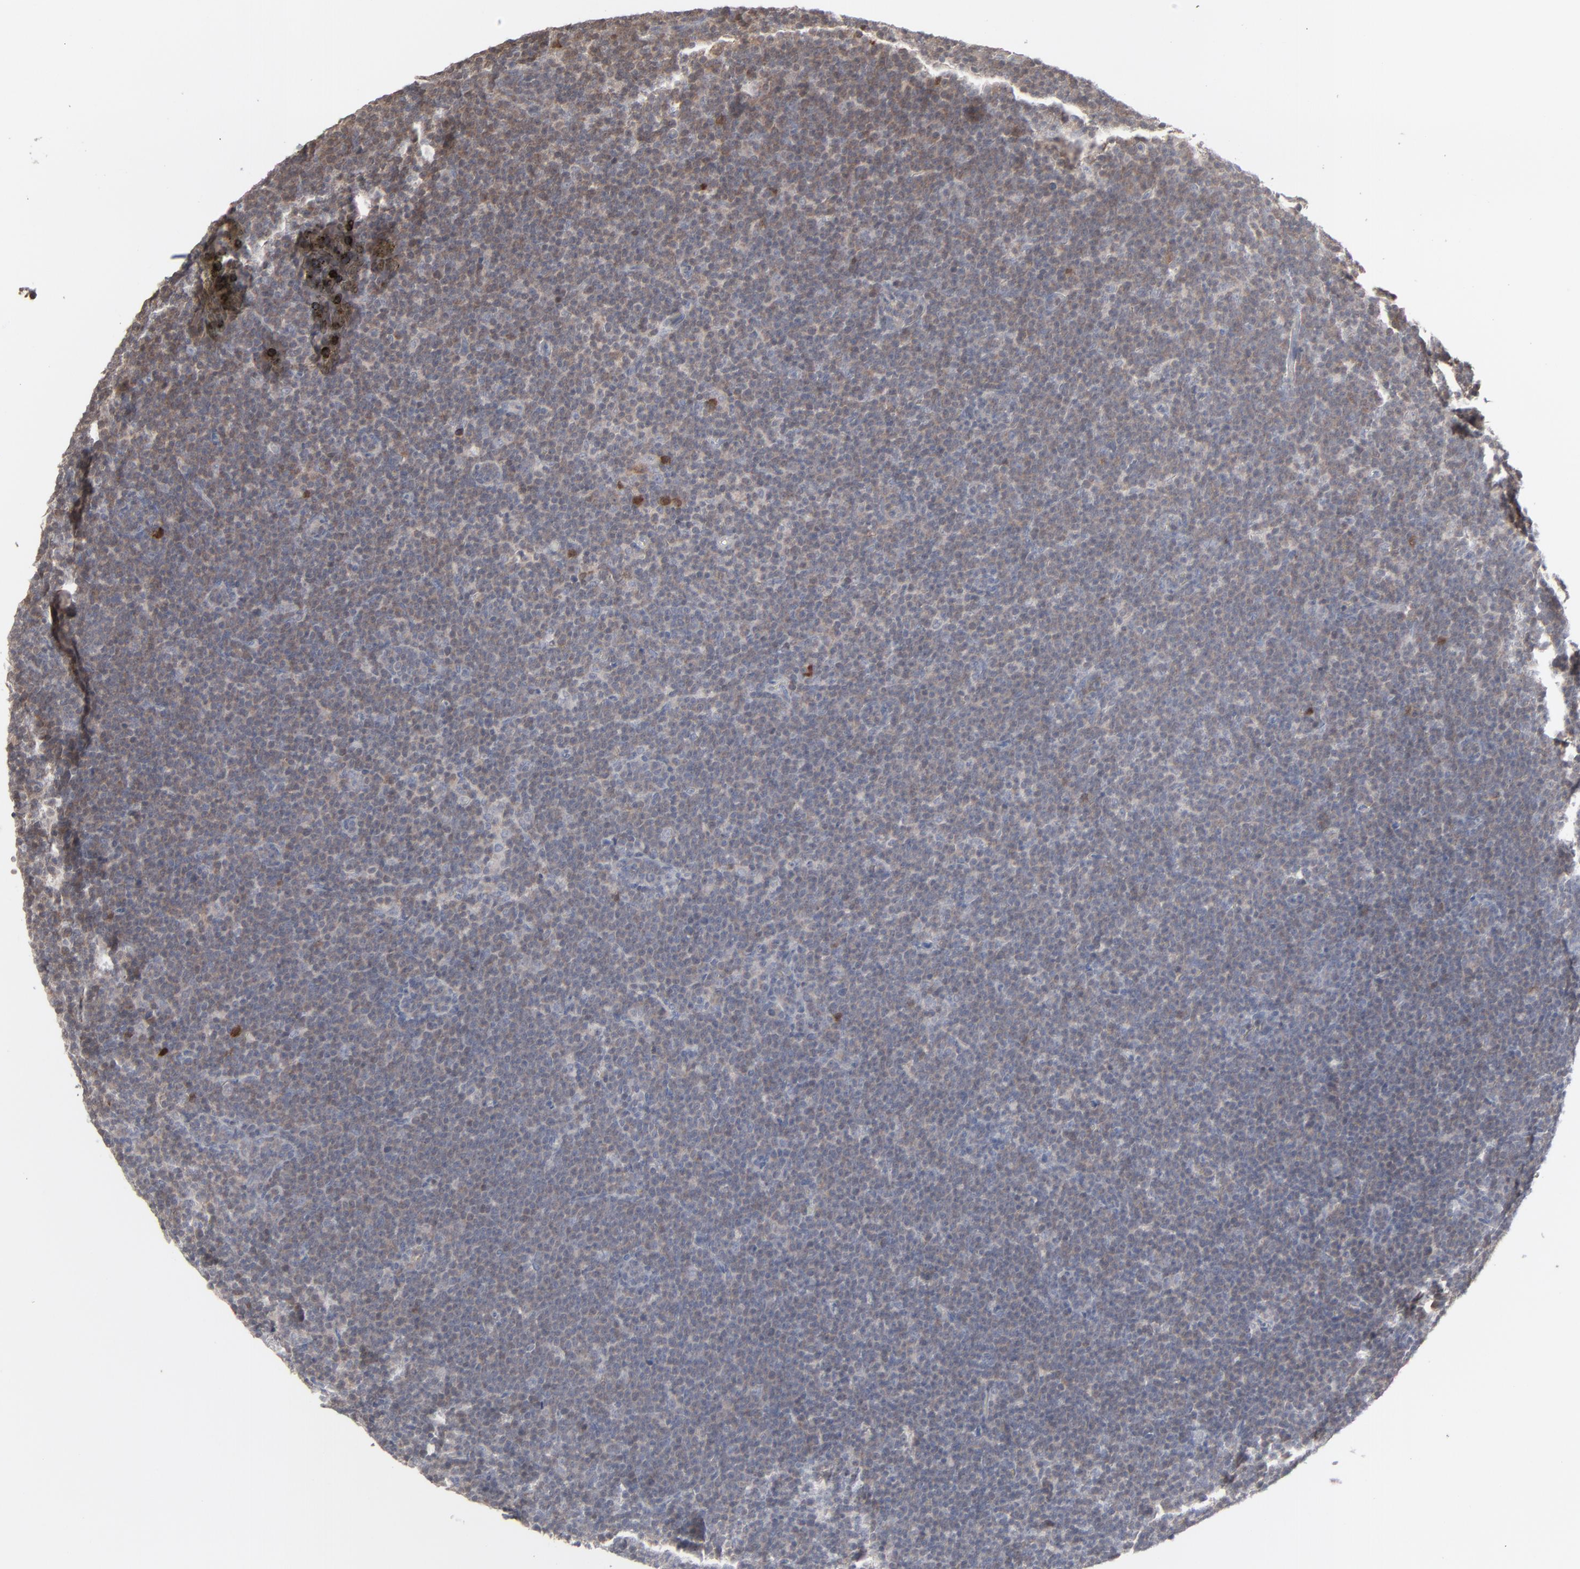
{"staining": {"intensity": "negative", "quantity": "none", "location": "none"}, "tissue": "lymphoma", "cell_type": "Tumor cells", "image_type": "cancer", "snomed": [{"axis": "morphology", "description": "Malignant lymphoma, non-Hodgkin's type, High grade"}, {"axis": "topography", "description": "Lymph node"}], "caption": "IHC histopathology image of lymphoma stained for a protein (brown), which exhibits no staining in tumor cells. The staining is performed using DAB (3,3'-diaminobenzidine) brown chromogen with nuclei counter-stained in using hematoxylin.", "gene": "STAT4", "patient": {"sex": "female", "age": 58}}